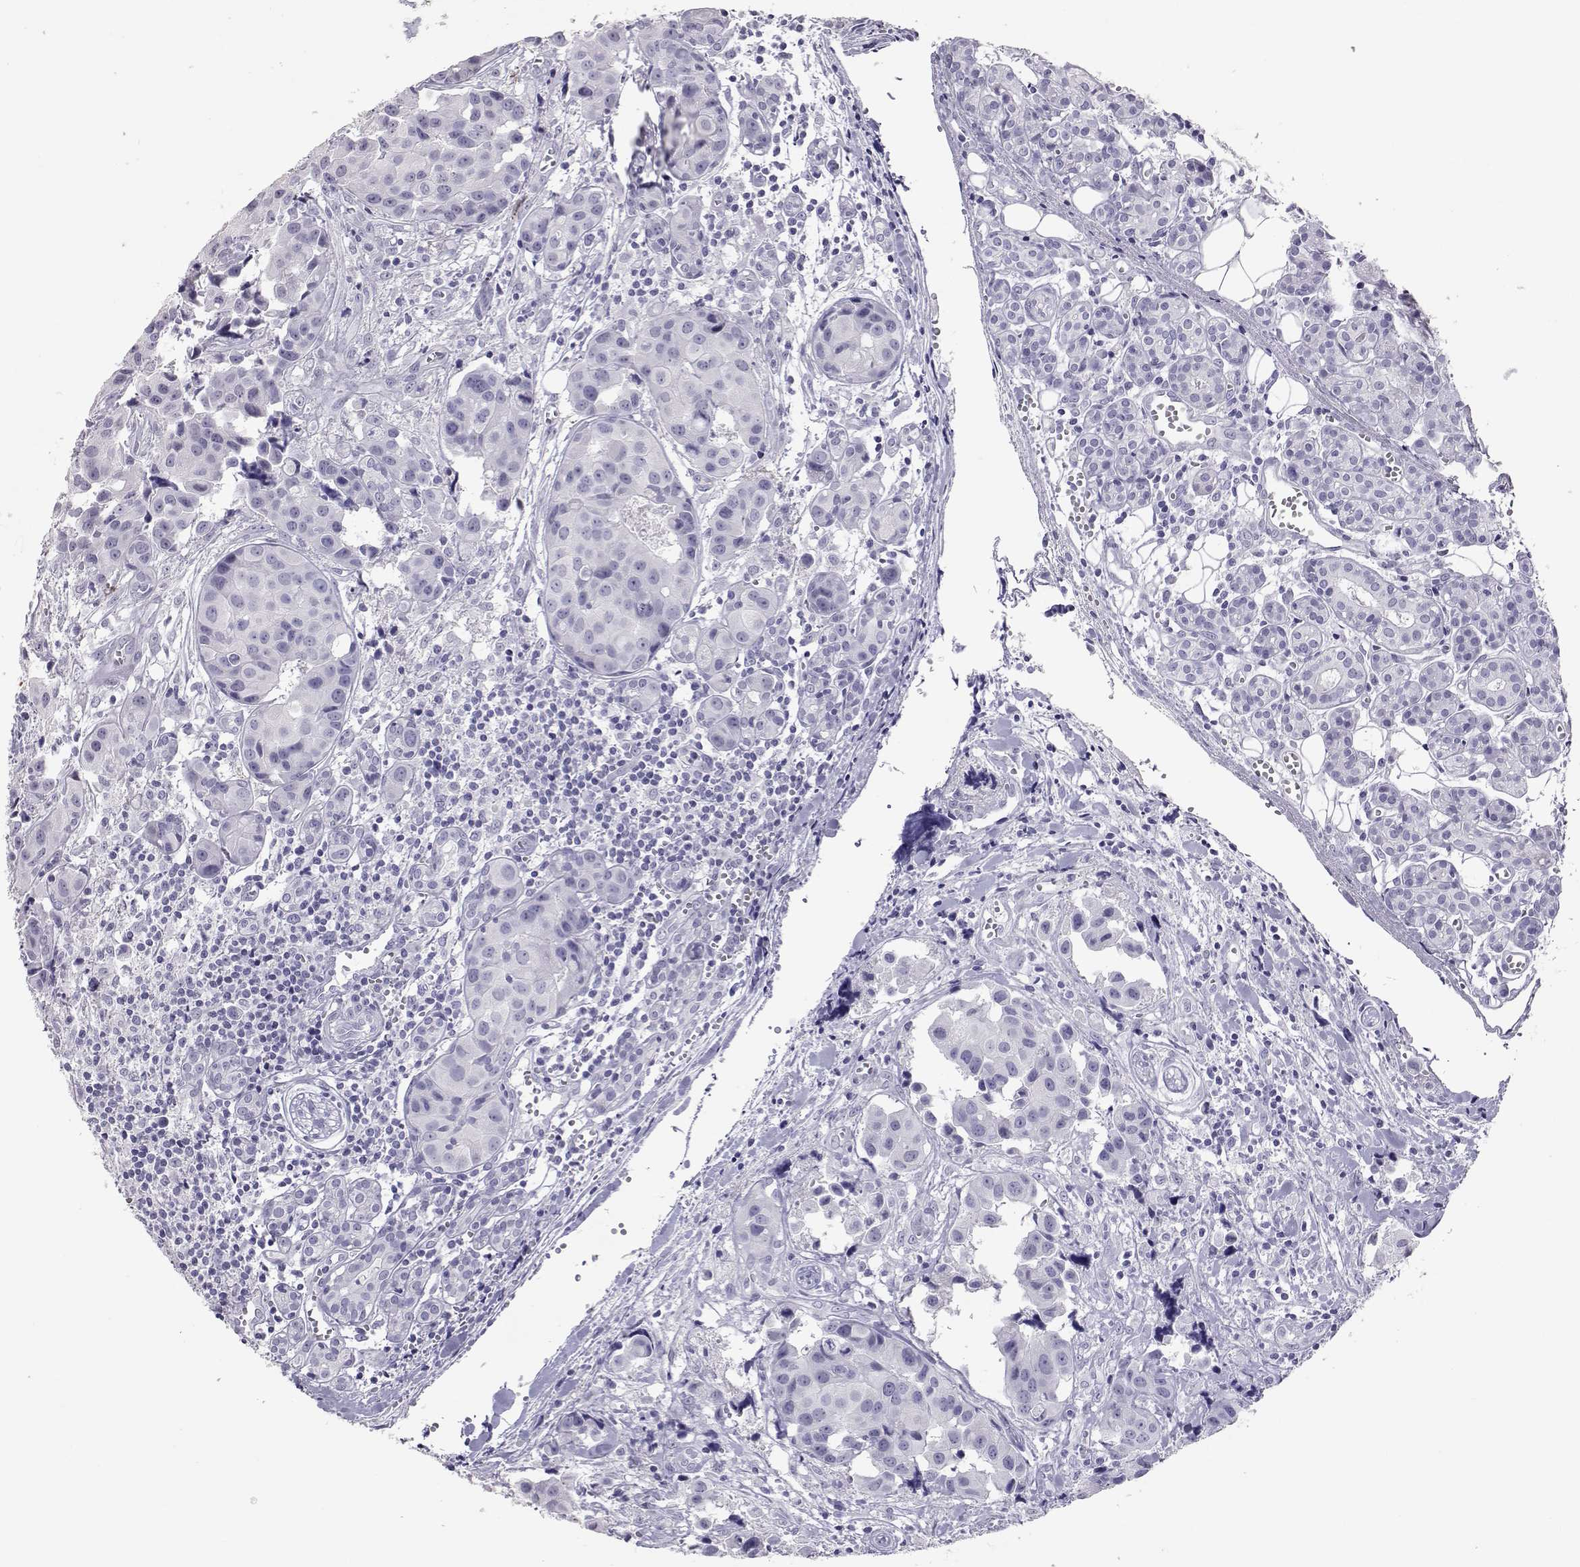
{"staining": {"intensity": "negative", "quantity": "none", "location": "none"}, "tissue": "head and neck cancer", "cell_type": "Tumor cells", "image_type": "cancer", "snomed": [{"axis": "morphology", "description": "Adenocarcinoma, NOS"}, {"axis": "topography", "description": "Head-Neck"}], "caption": "The photomicrograph displays no staining of tumor cells in head and neck adenocarcinoma.", "gene": "PMCH", "patient": {"sex": "male", "age": 76}}